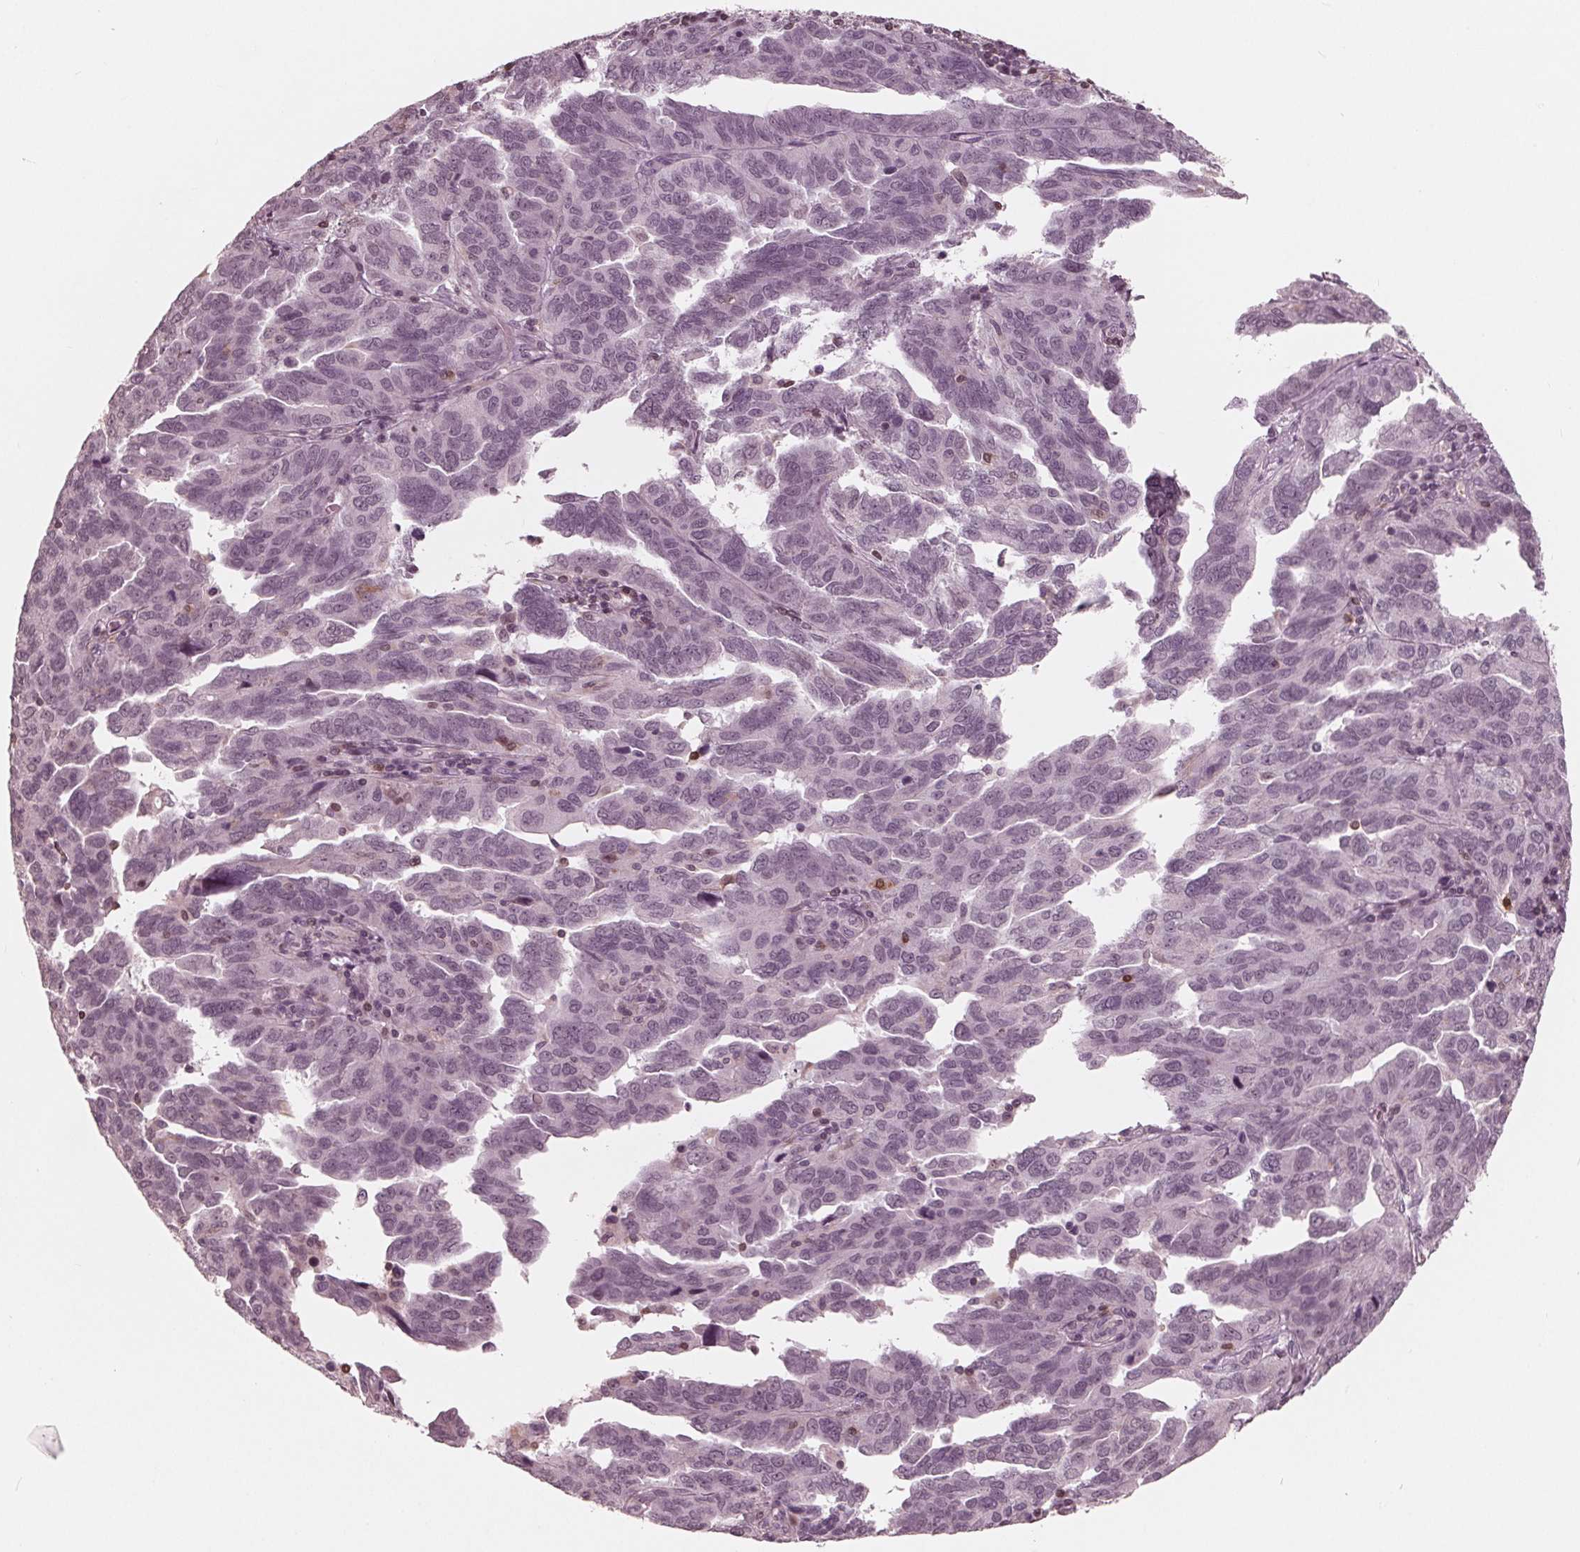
{"staining": {"intensity": "negative", "quantity": "none", "location": "none"}, "tissue": "ovarian cancer", "cell_type": "Tumor cells", "image_type": "cancer", "snomed": [{"axis": "morphology", "description": "Cystadenocarcinoma, serous, NOS"}, {"axis": "topography", "description": "Ovary"}], "caption": "Ovarian cancer stained for a protein using IHC shows no expression tumor cells.", "gene": "ING3", "patient": {"sex": "female", "age": 64}}